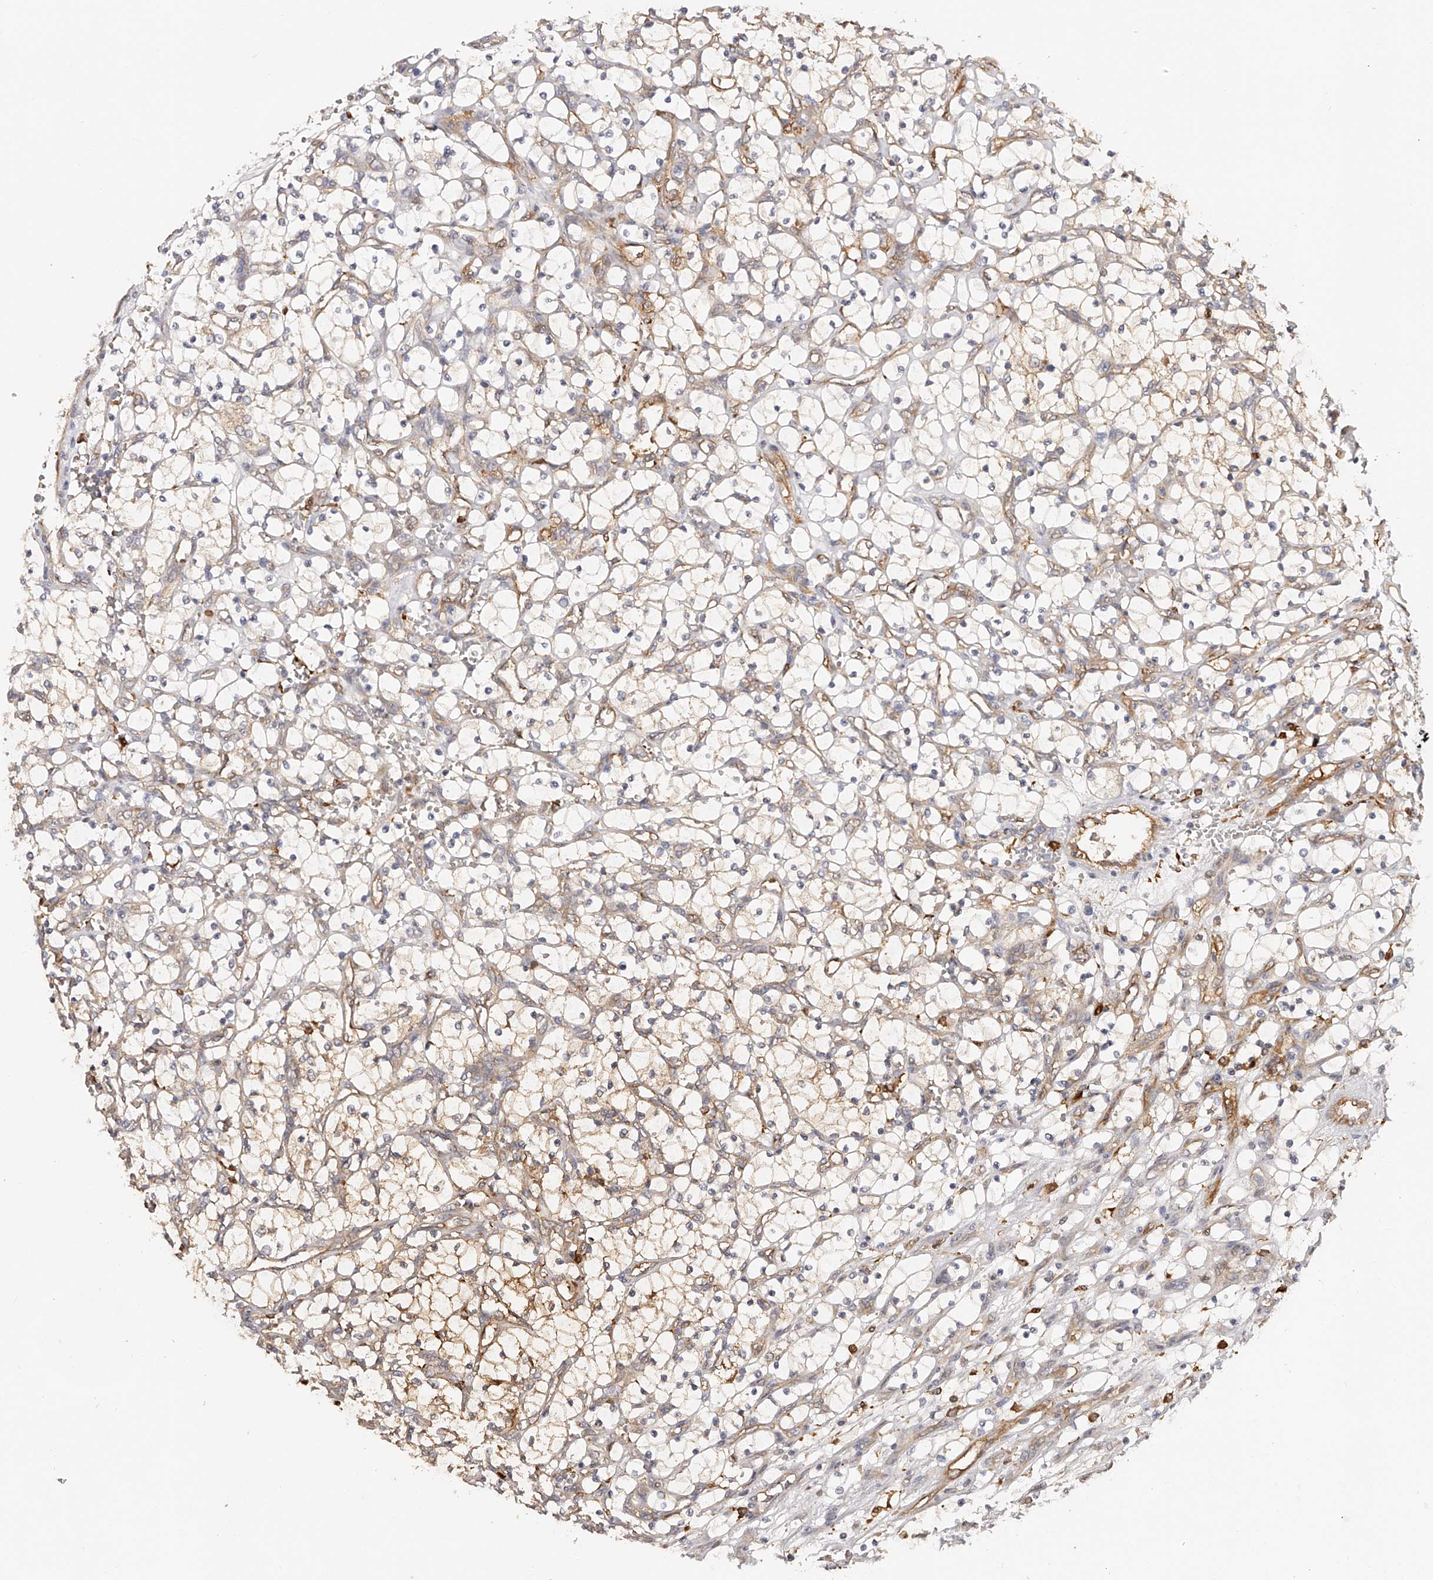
{"staining": {"intensity": "moderate", "quantity": "<25%", "location": "cytoplasmic/membranous"}, "tissue": "renal cancer", "cell_type": "Tumor cells", "image_type": "cancer", "snomed": [{"axis": "morphology", "description": "Adenocarcinoma, NOS"}, {"axis": "topography", "description": "Kidney"}], "caption": "Renal adenocarcinoma tissue shows moderate cytoplasmic/membranous staining in approximately <25% of tumor cells, visualized by immunohistochemistry.", "gene": "LAP3", "patient": {"sex": "female", "age": 69}}